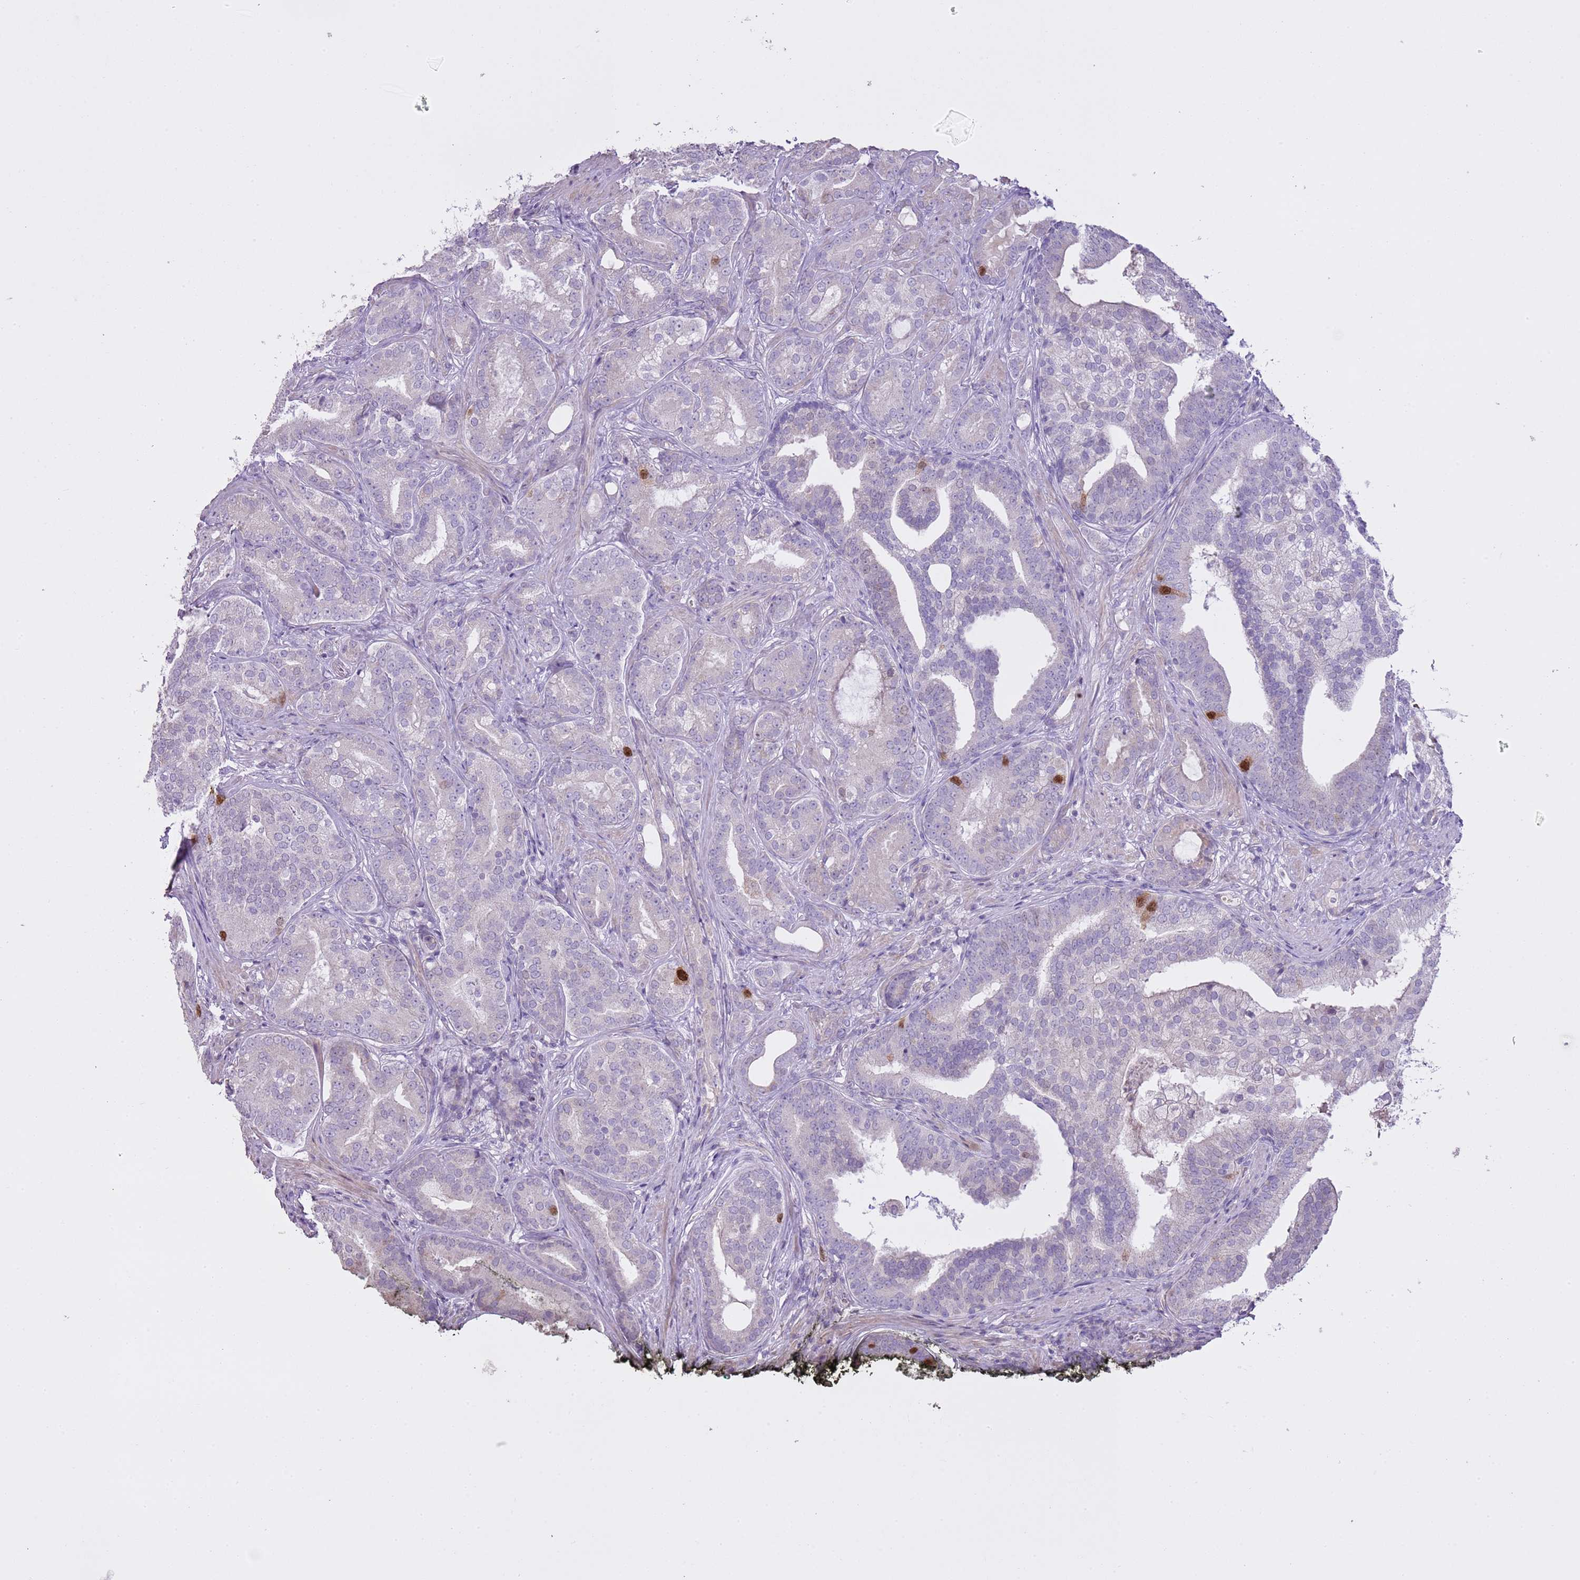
{"staining": {"intensity": "strong", "quantity": "<25%", "location": "nuclear"}, "tissue": "prostate cancer", "cell_type": "Tumor cells", "image_type": "cancer", "snomed": [{"axis": "morphology", "description": "Adenocarcinoma, High grade"}, {"axis": "topography", "description": "Prostate"}], "caption": "IHC micrograph of prostate cancer (adenocarcinoma (high-grade)) stained for a protein (brown), which reveals medium levels of strong nuclear staining in about <25% of tumor cells.", "gene": "GMNN", "patient": {"sex": "male", "age": 55}}